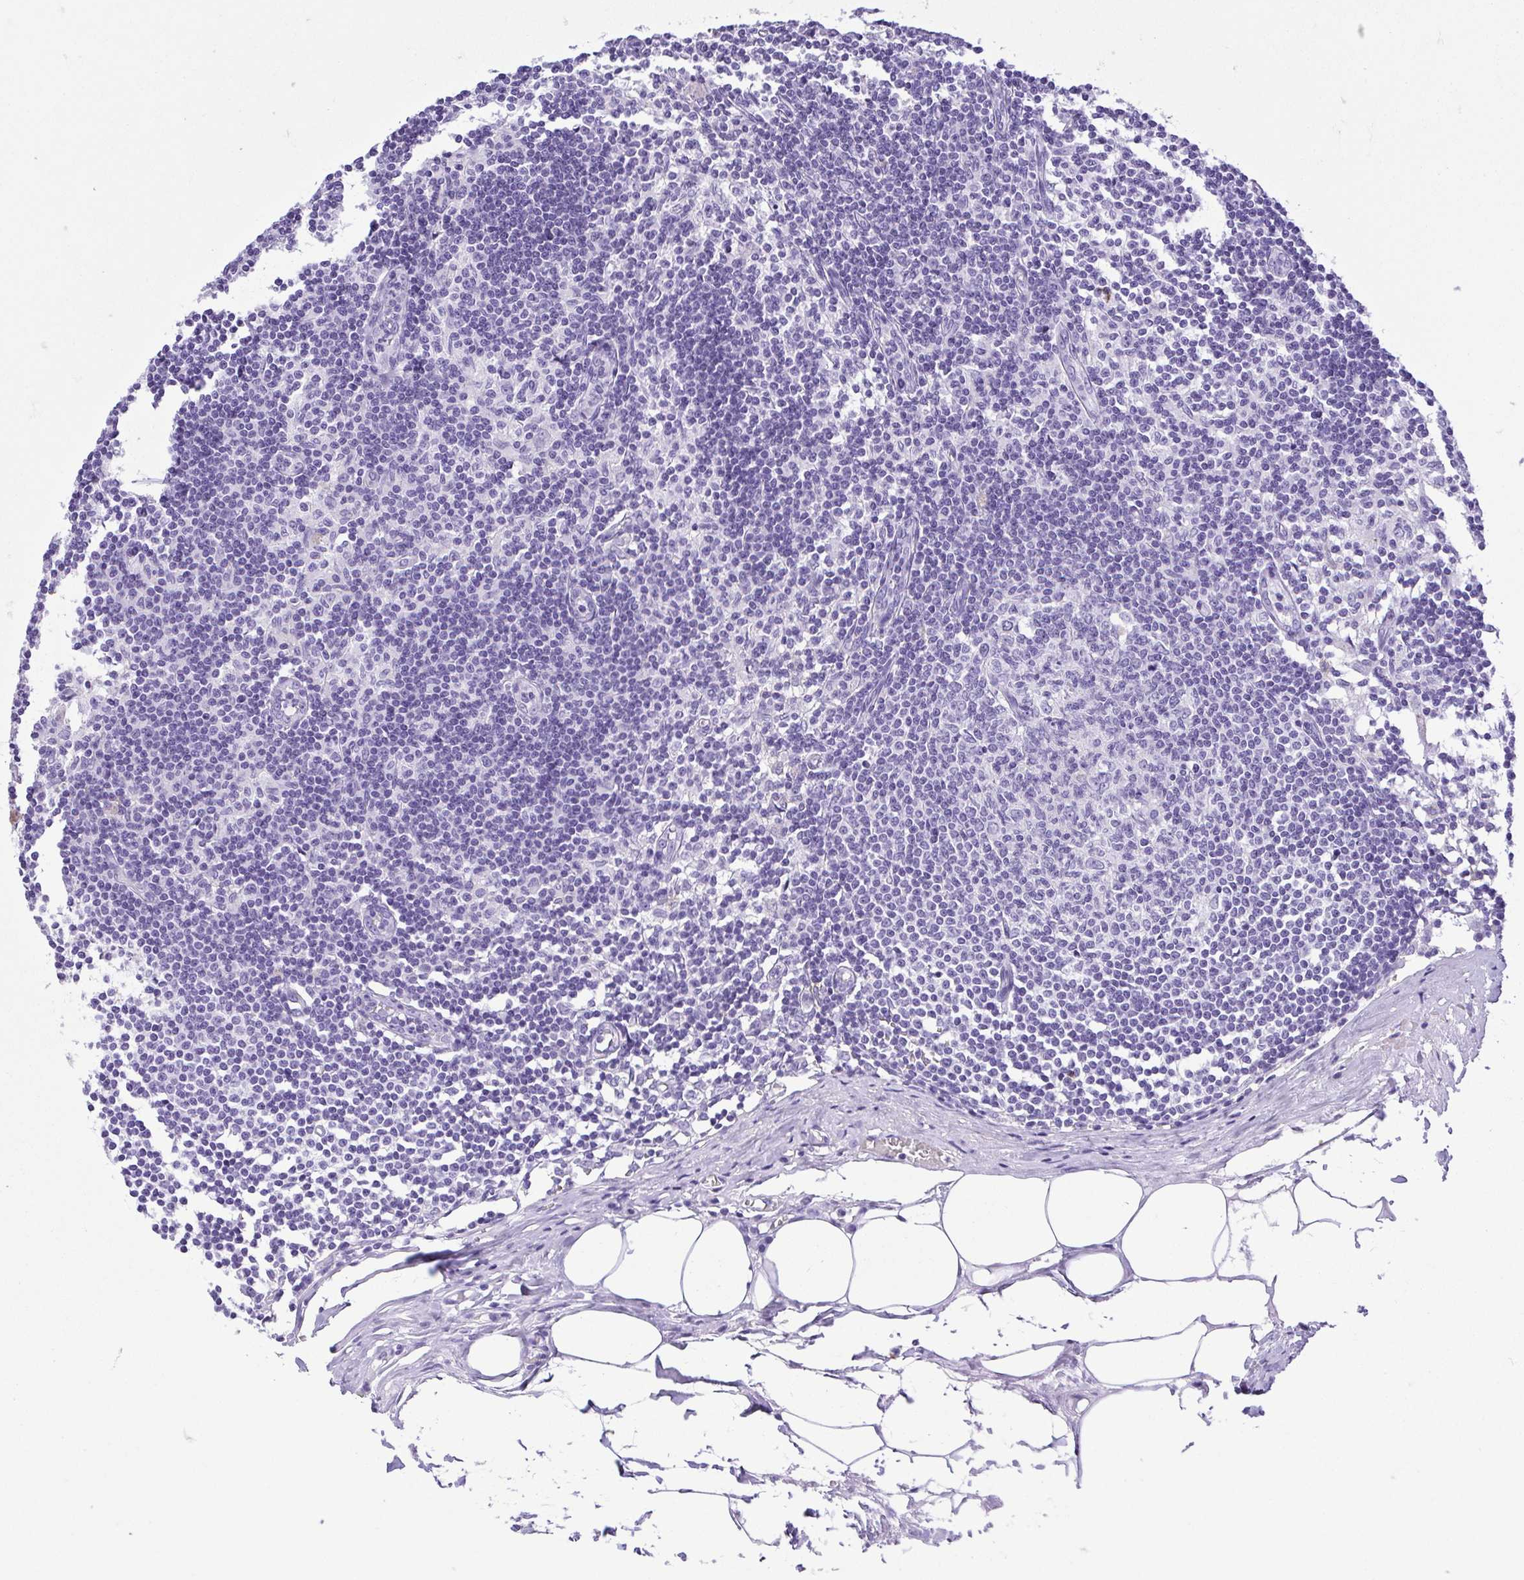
{"staining": {"intensity": "negative", "quantity": "none", "location": "none"}, "tissue": "lymph node", "cell_type": "Germinal center cells", "image_type": "normal", "snomed": [{"axis": "morphology", "description": "Normal tissue, NOS"}, {"axis": "topography", "description": "Lymph node"}], "caption": "A histopathology image of human lymph node is negative for staining in germinal center cells. Brightfield microscopy of immunohistochemistry stained with DAB (brown) and hematoxylin (blue), captured at high magnification.", "gene": "CDSN", "patient": {"sex": "female", "age": 69}}